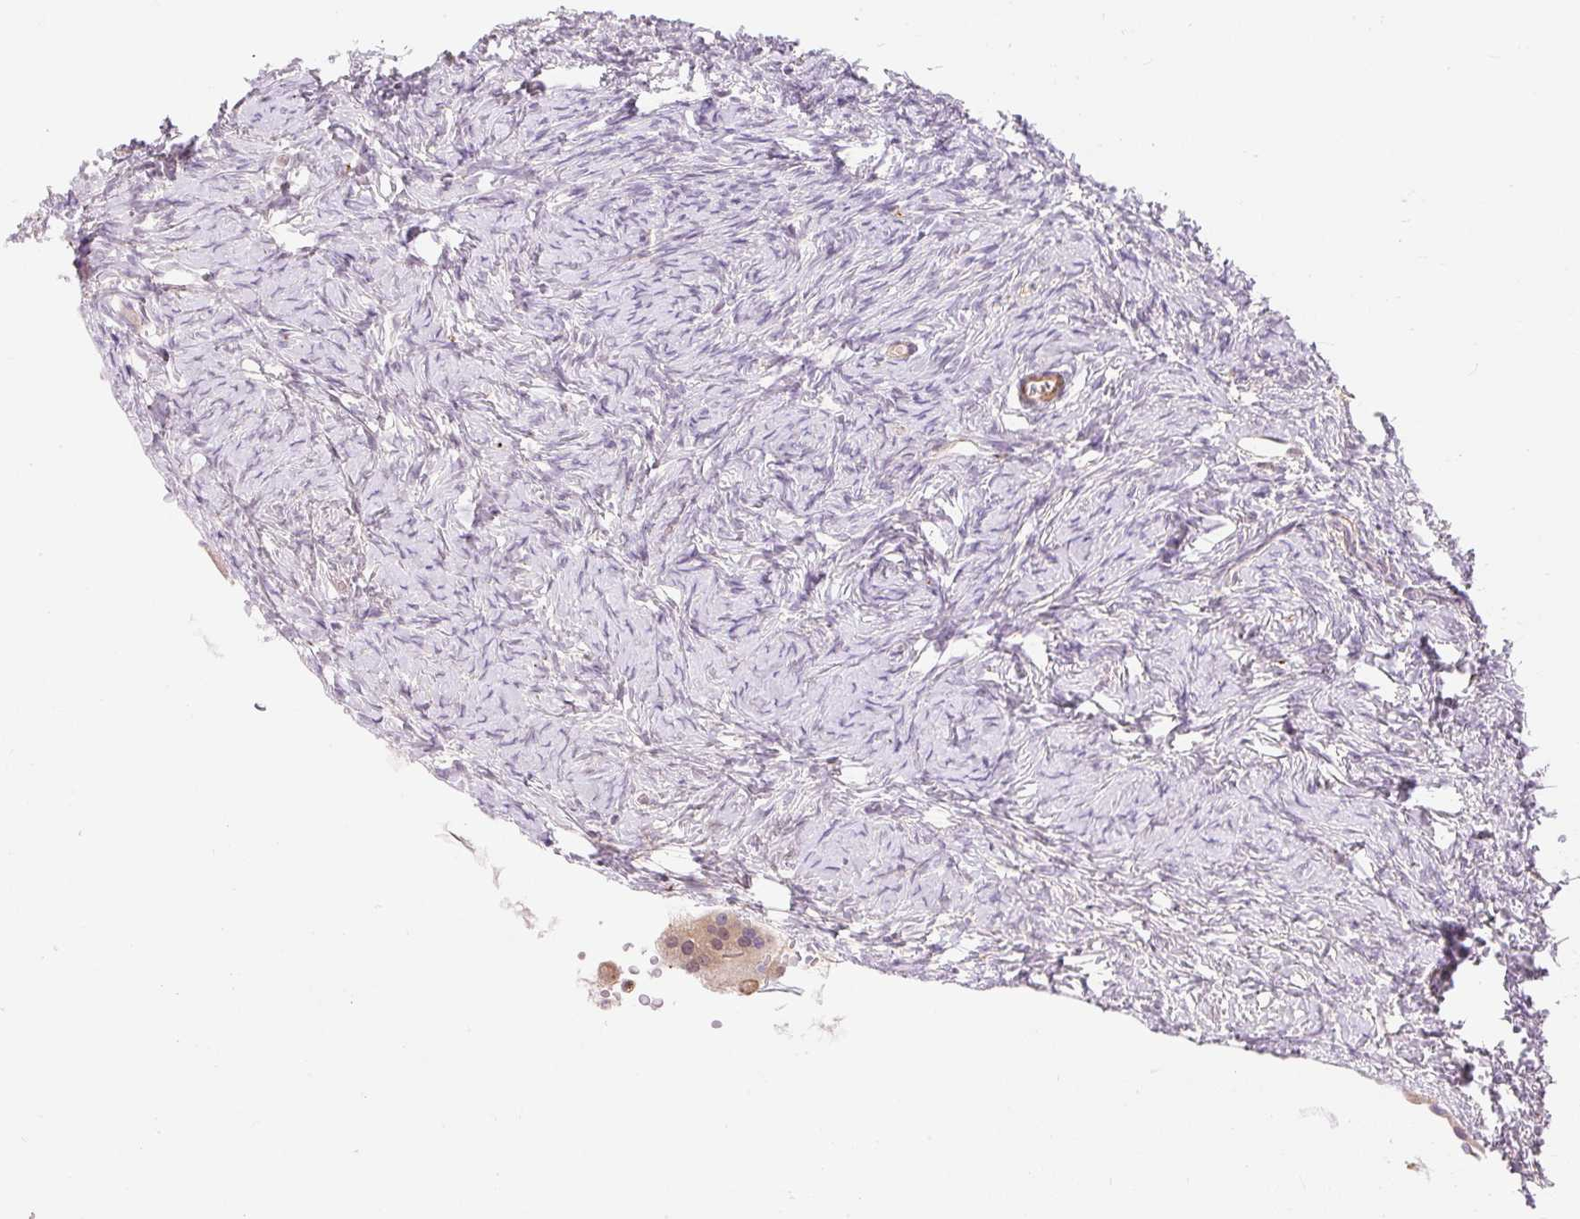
{"staining": {"intensity": "negative", "quantity": "none", "location": "none"}, "tissue": "ovary", "cell_type": "Ovarian stroma cells", "image_type": "normal", "snomed": [{"axis": "morphology", "description": "Normal tissue, NOS"}, {"axis": "topography", "description": "Ovary"}], "caption": "Immunohistochemical staining of unremarkable ovary exhibits no significant positivity in ovarian stroma cells. The staining is performed using DAB (3,3'-diaminobenzidine) brown chromogen with nuclei counter-stained in using hematoxylin.", "gene": "EMC10", "patient": {"sex": "female", "age": 51}}